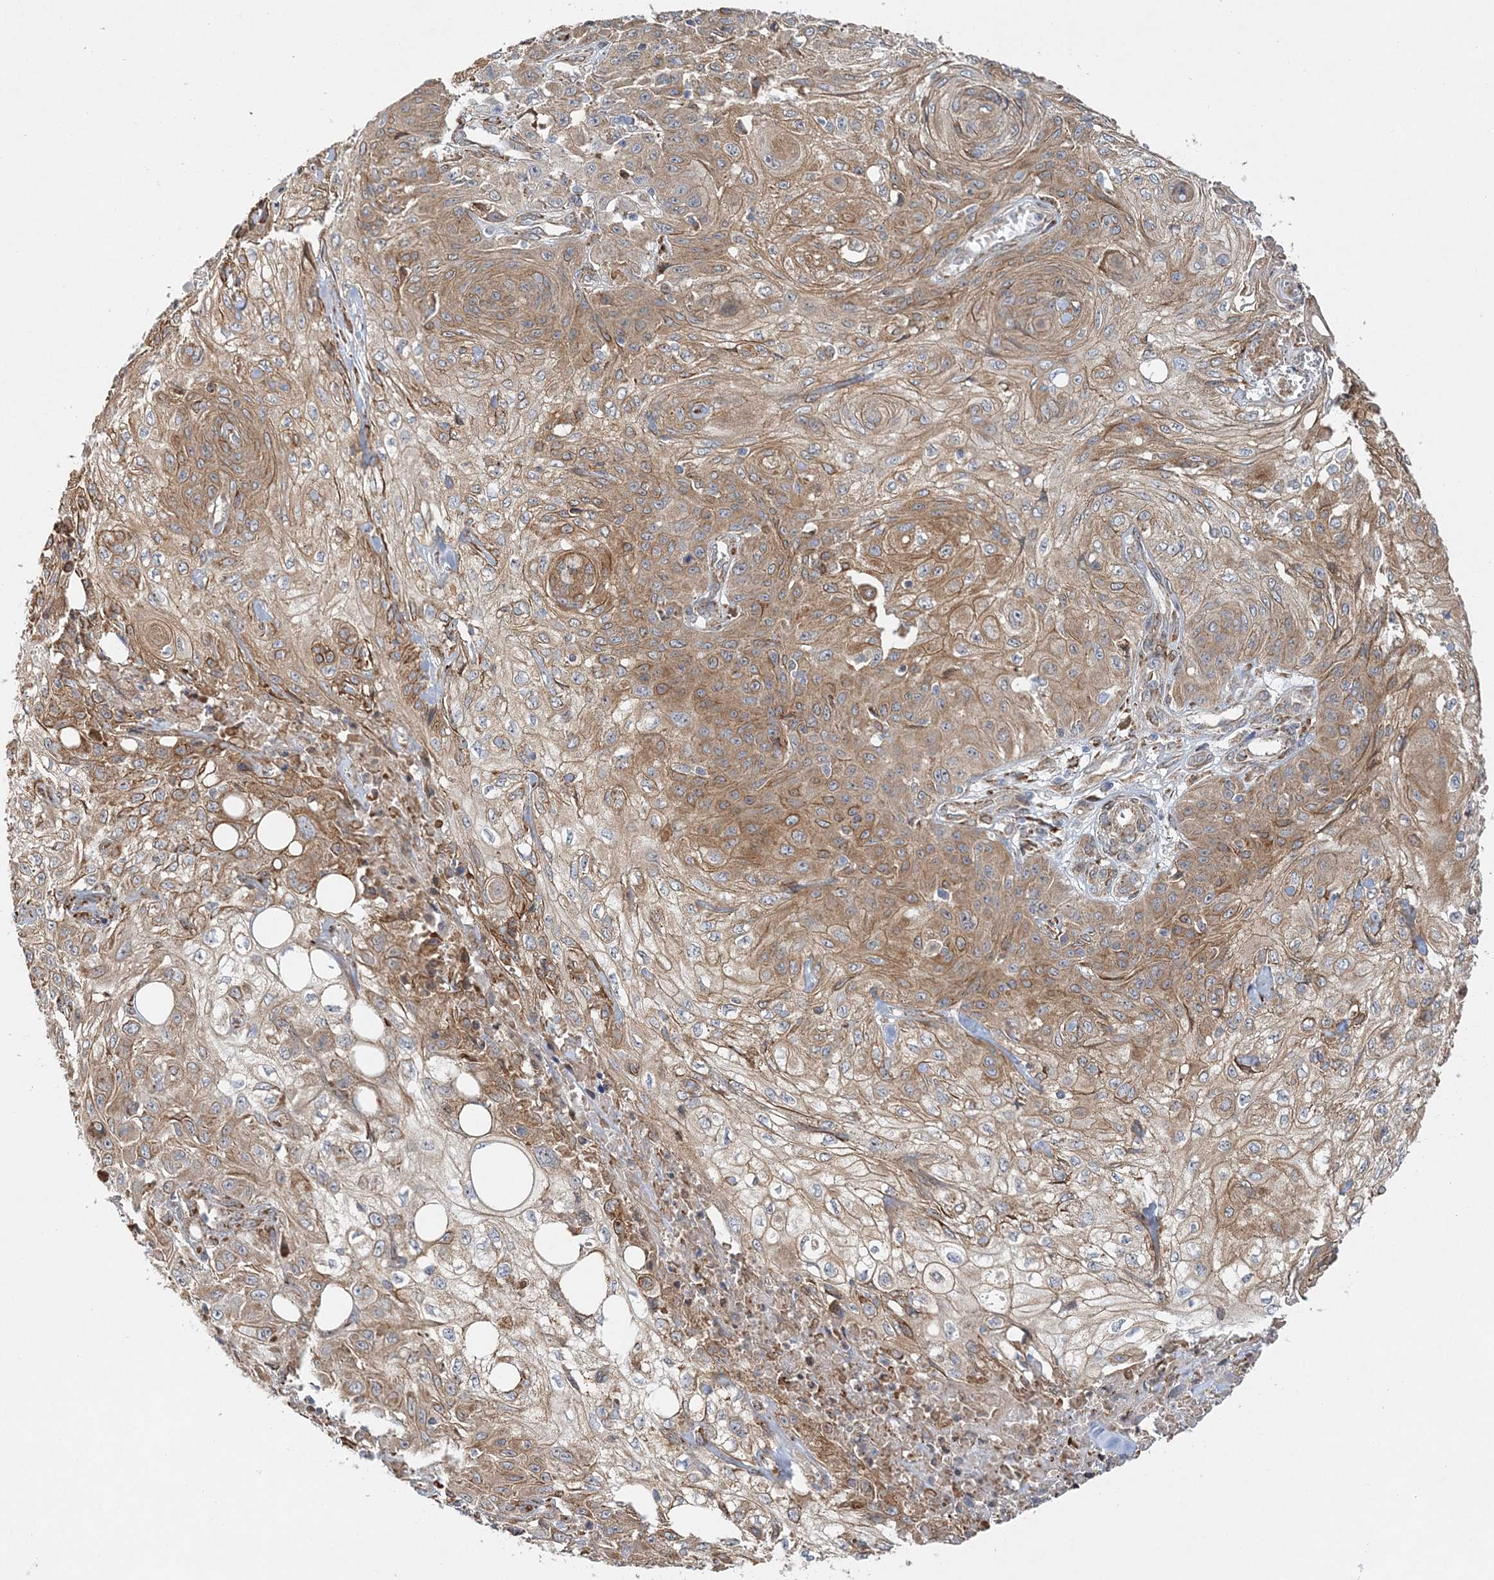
{"staining": {"intensity": "moderate", "quantity": ">75%", "location": "cytoplasmic/membranous"}, "tissue": "skin cancer", "cell_type": "Tumor cells", "image_type": "cancer", "snomed": [{"axis": "morphology", "description": "Squamous cell carcinoma, NOS"}, {"axis": "morphology", "description": "Squamous cell carcinoma, metastatic, NOS"}, {"axis": "topography", "description": "Skin"}, {"axis": "topography", "description": "Lymph node"}], "caption": "Brown immunohistochemical staining in skin squamous cell carcinoma displays moderate cytoplasmic/membranous expression in about >75% of tumor cells.", "gene": "ZFYVE16", "patient": {"sex": "male", "age": 75}}